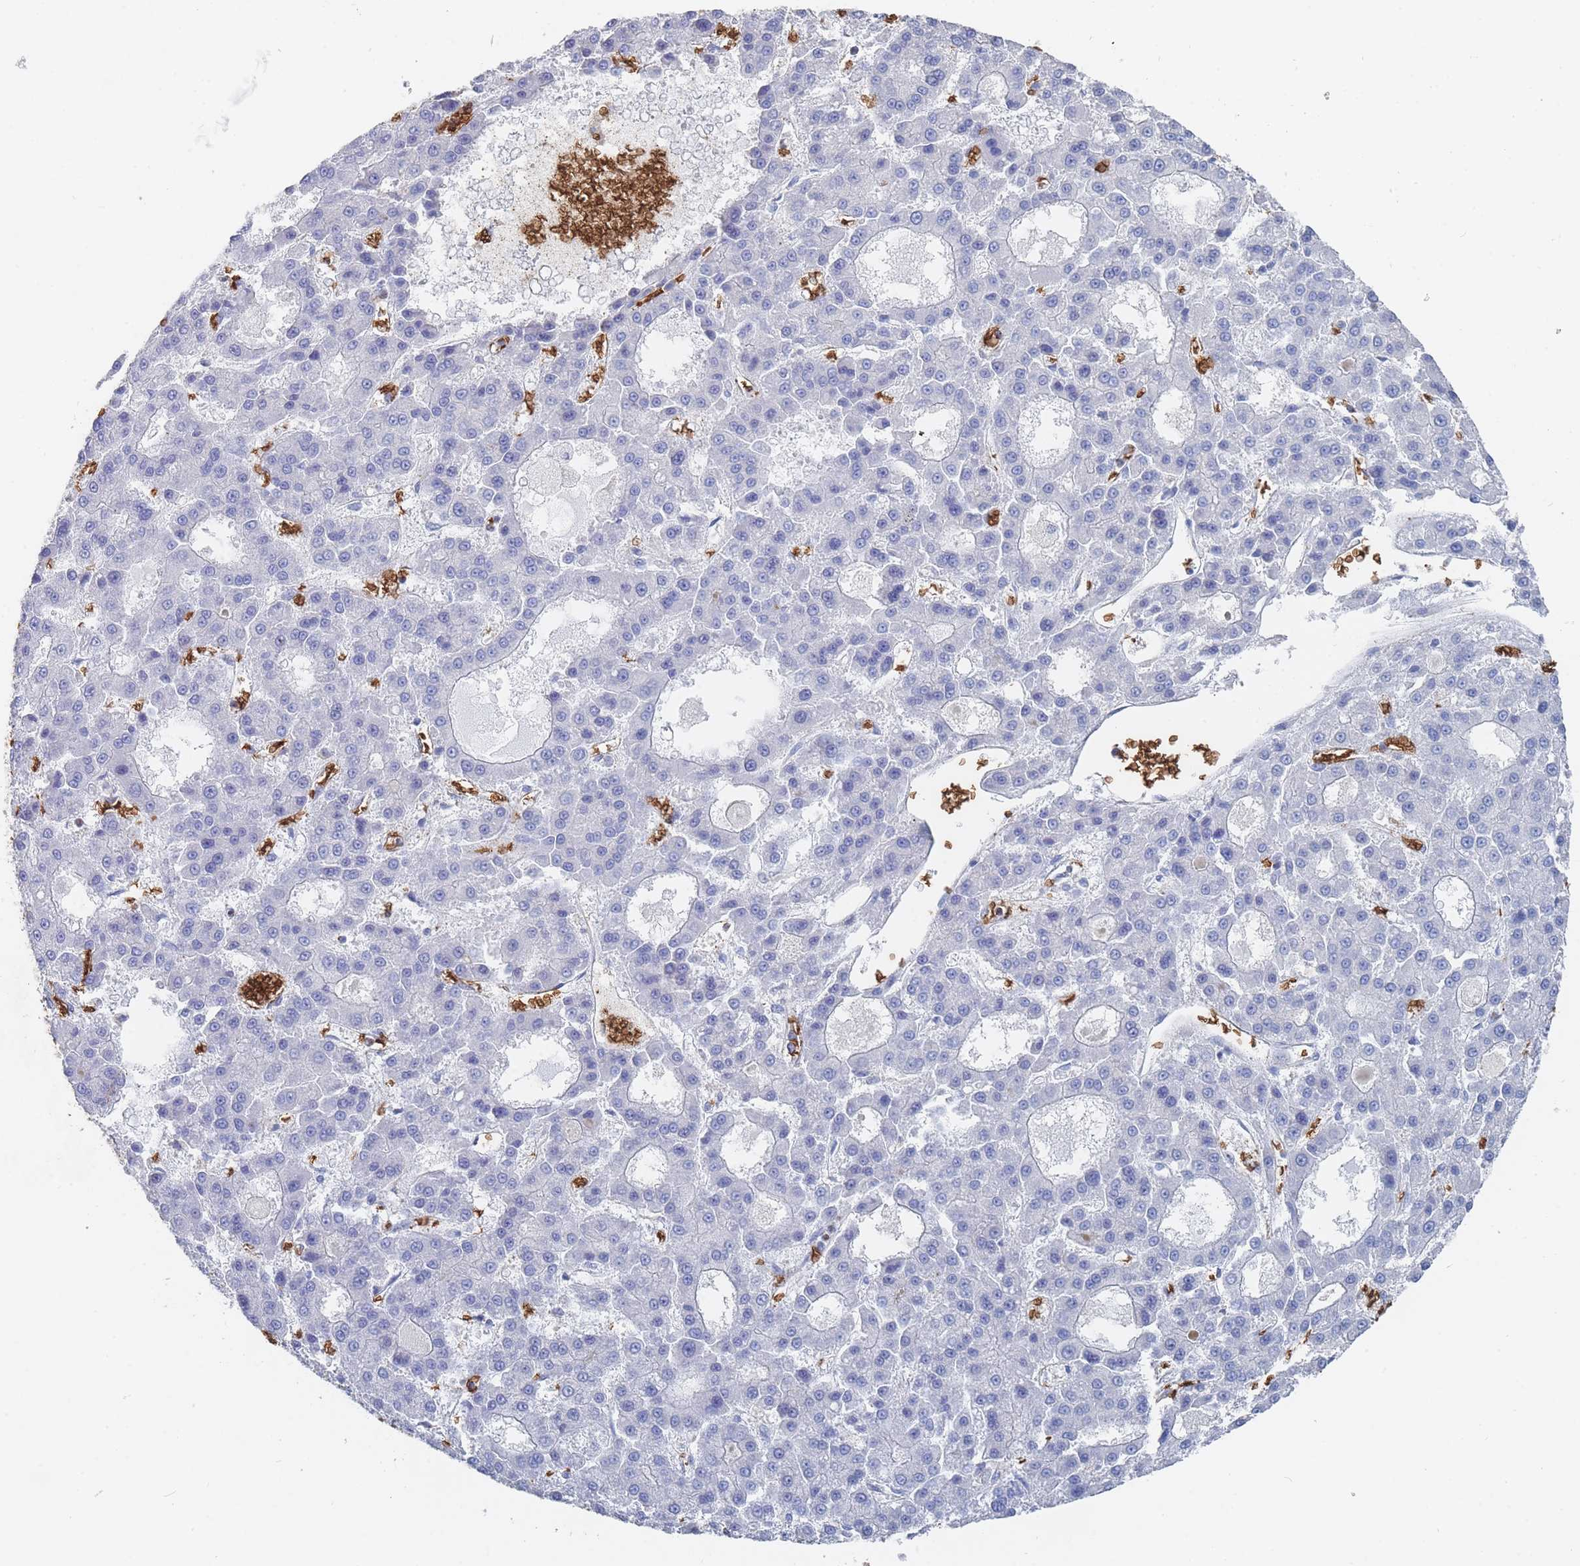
{"staining": {"intensity": "negative", "quantity": "none", "location": "none"}, "tissue": "liver cancer", "cell_type": "Tumor cells", "image_type": "cancer", "snomed": [{"axis": "morphology", "description": "Carcinoma, Hepatocellular, NOS"}, {"axis": "topography", "description": "Liver"}], "caption": "Photomicrograph shows no significant protein positivity in tumor cells of liver cancer. (DAB immunohistochemistry visualized using brightfield microscopy, high magnification).", "gene": "SLC2A1", "patient": {"sex": "male", "age": 70}}